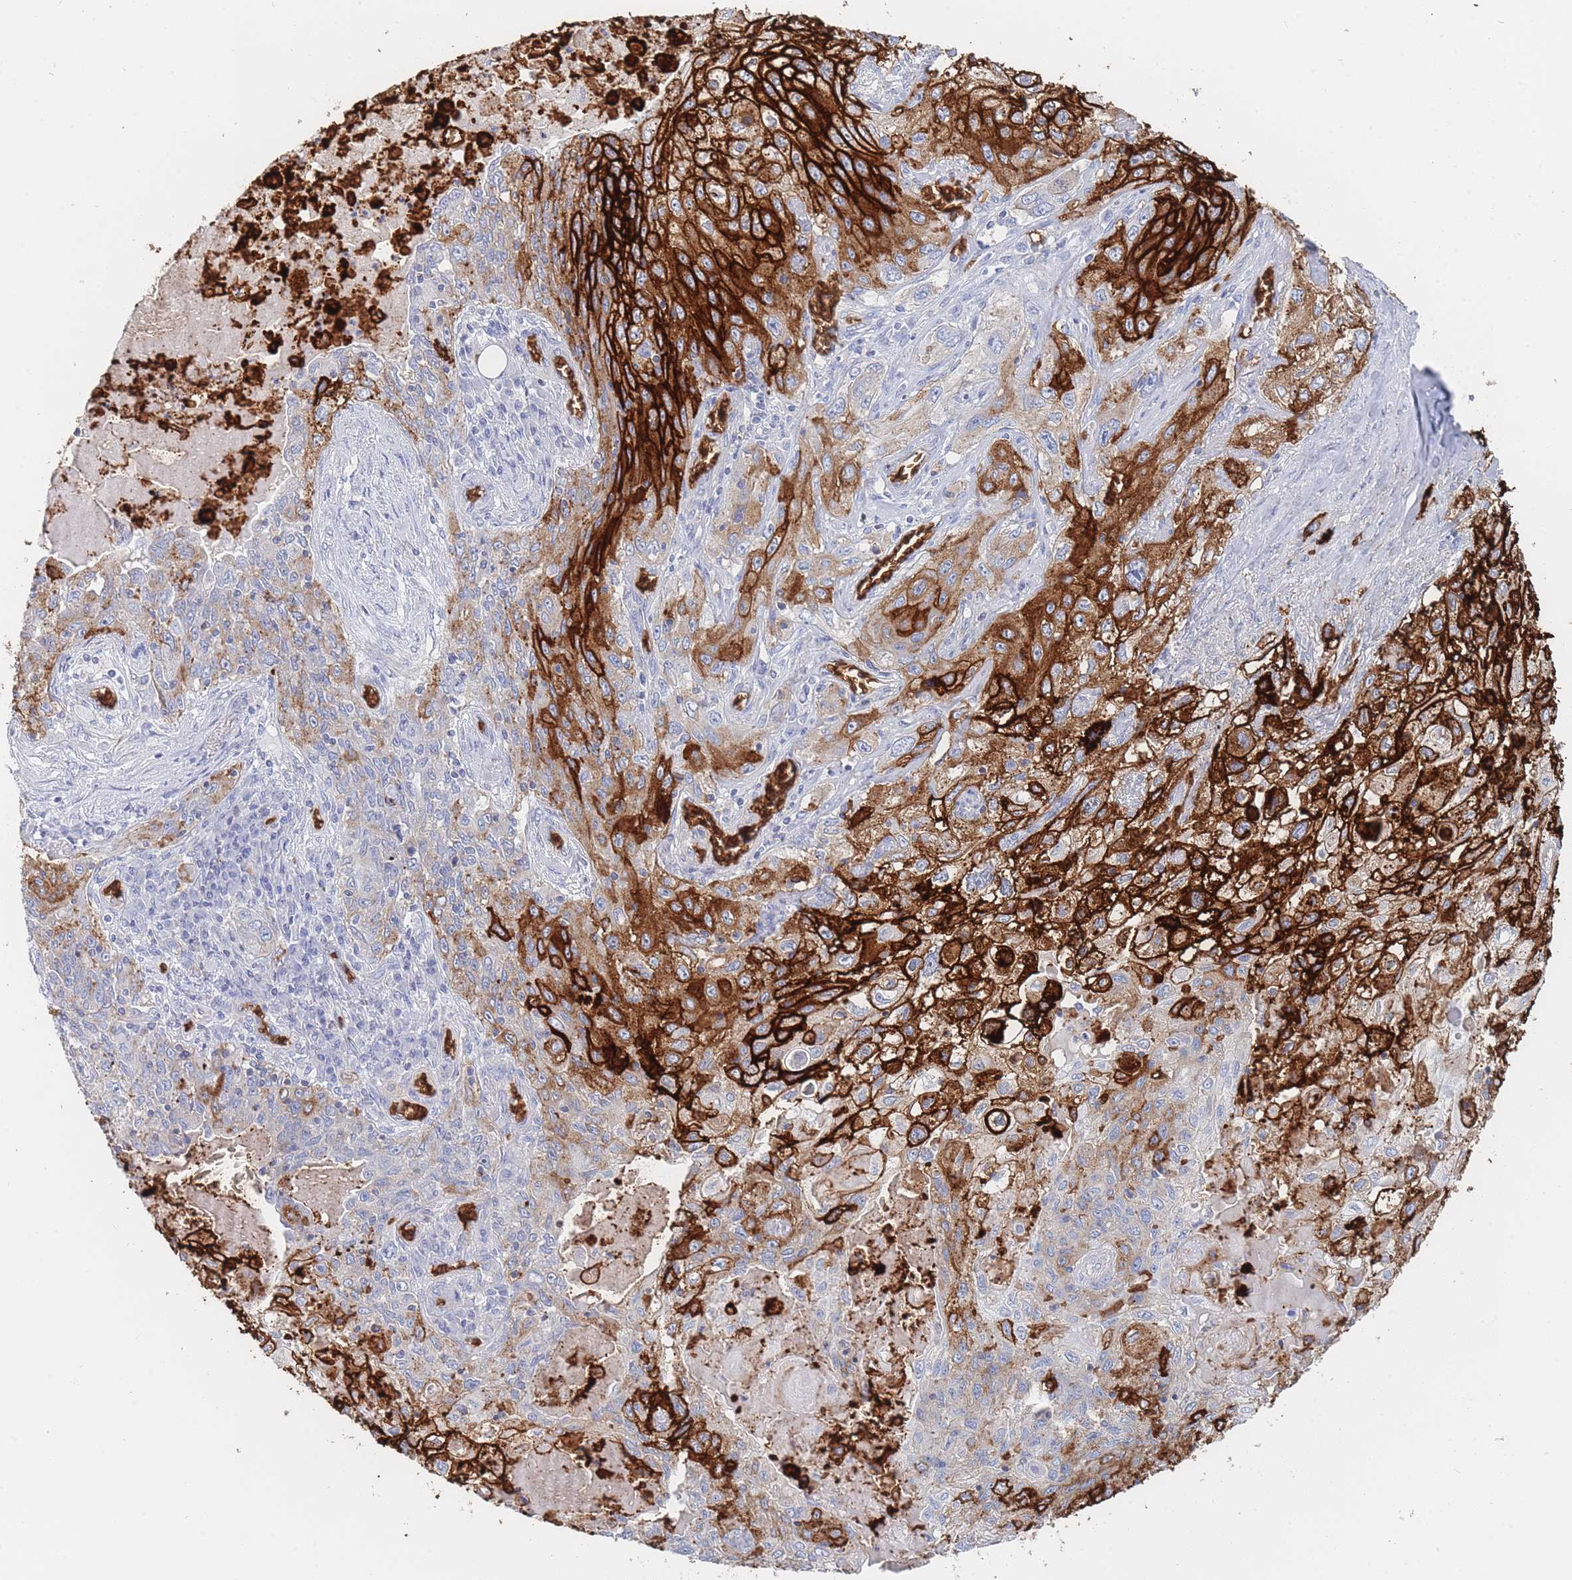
{"staining": {"intensity": "strong", "quantity": "25%-75%", "location": "cytoplasmic/membranous"}, "tissue": "lung cancer", "cell_type": "Tumor cells", "image_type": "cancer", "snomed": [{"axis": "morphology", "description": "Squamous cell carcinoma, NOS"}, {"axis": "topography", "description": "Lung"}], "caption": "Lung cancer stained with a protein marker exhibits strong staining in tumor cells.", "gene": "SLC2A1", "patient": {"sex": "female", "age": 69}}